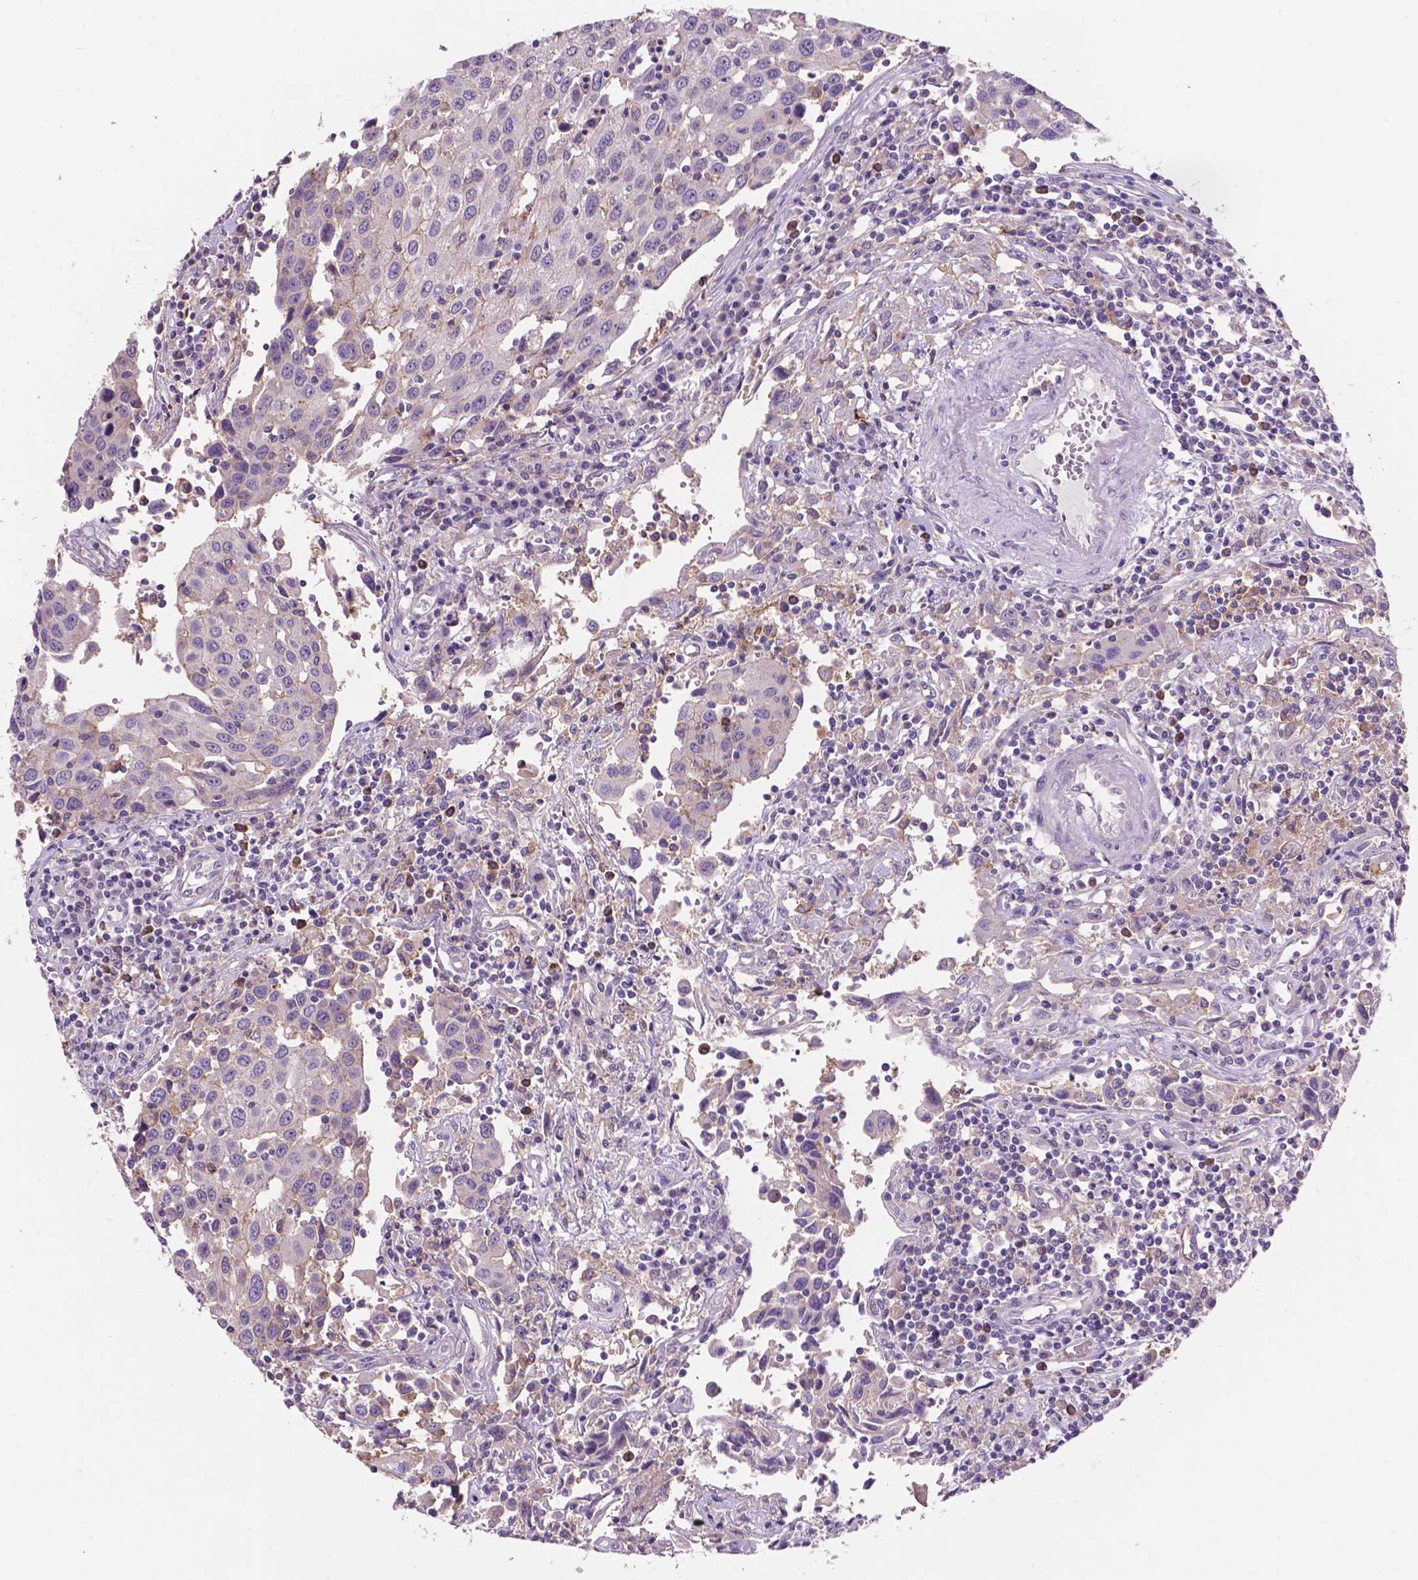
{"staining": {"intensity": "negative", "quantity": "none", "location": "none"}, "tissue": "urothelial cancer", "cell_type": "Tumor cells", "image_type": "cancer", "snomed": [{"axis": "morphology", "description": "Urothelial carcinoma, High grade"}, {"axis": "topography", "description": "Urinary bladder"}], "caption": "High-grade urothelial carcinoma was stained to show a protein in brown. There is no significant positivity in tumor cells.", "gene": "PLSCR1", "patient": {"sex": "female", "age": 85}}